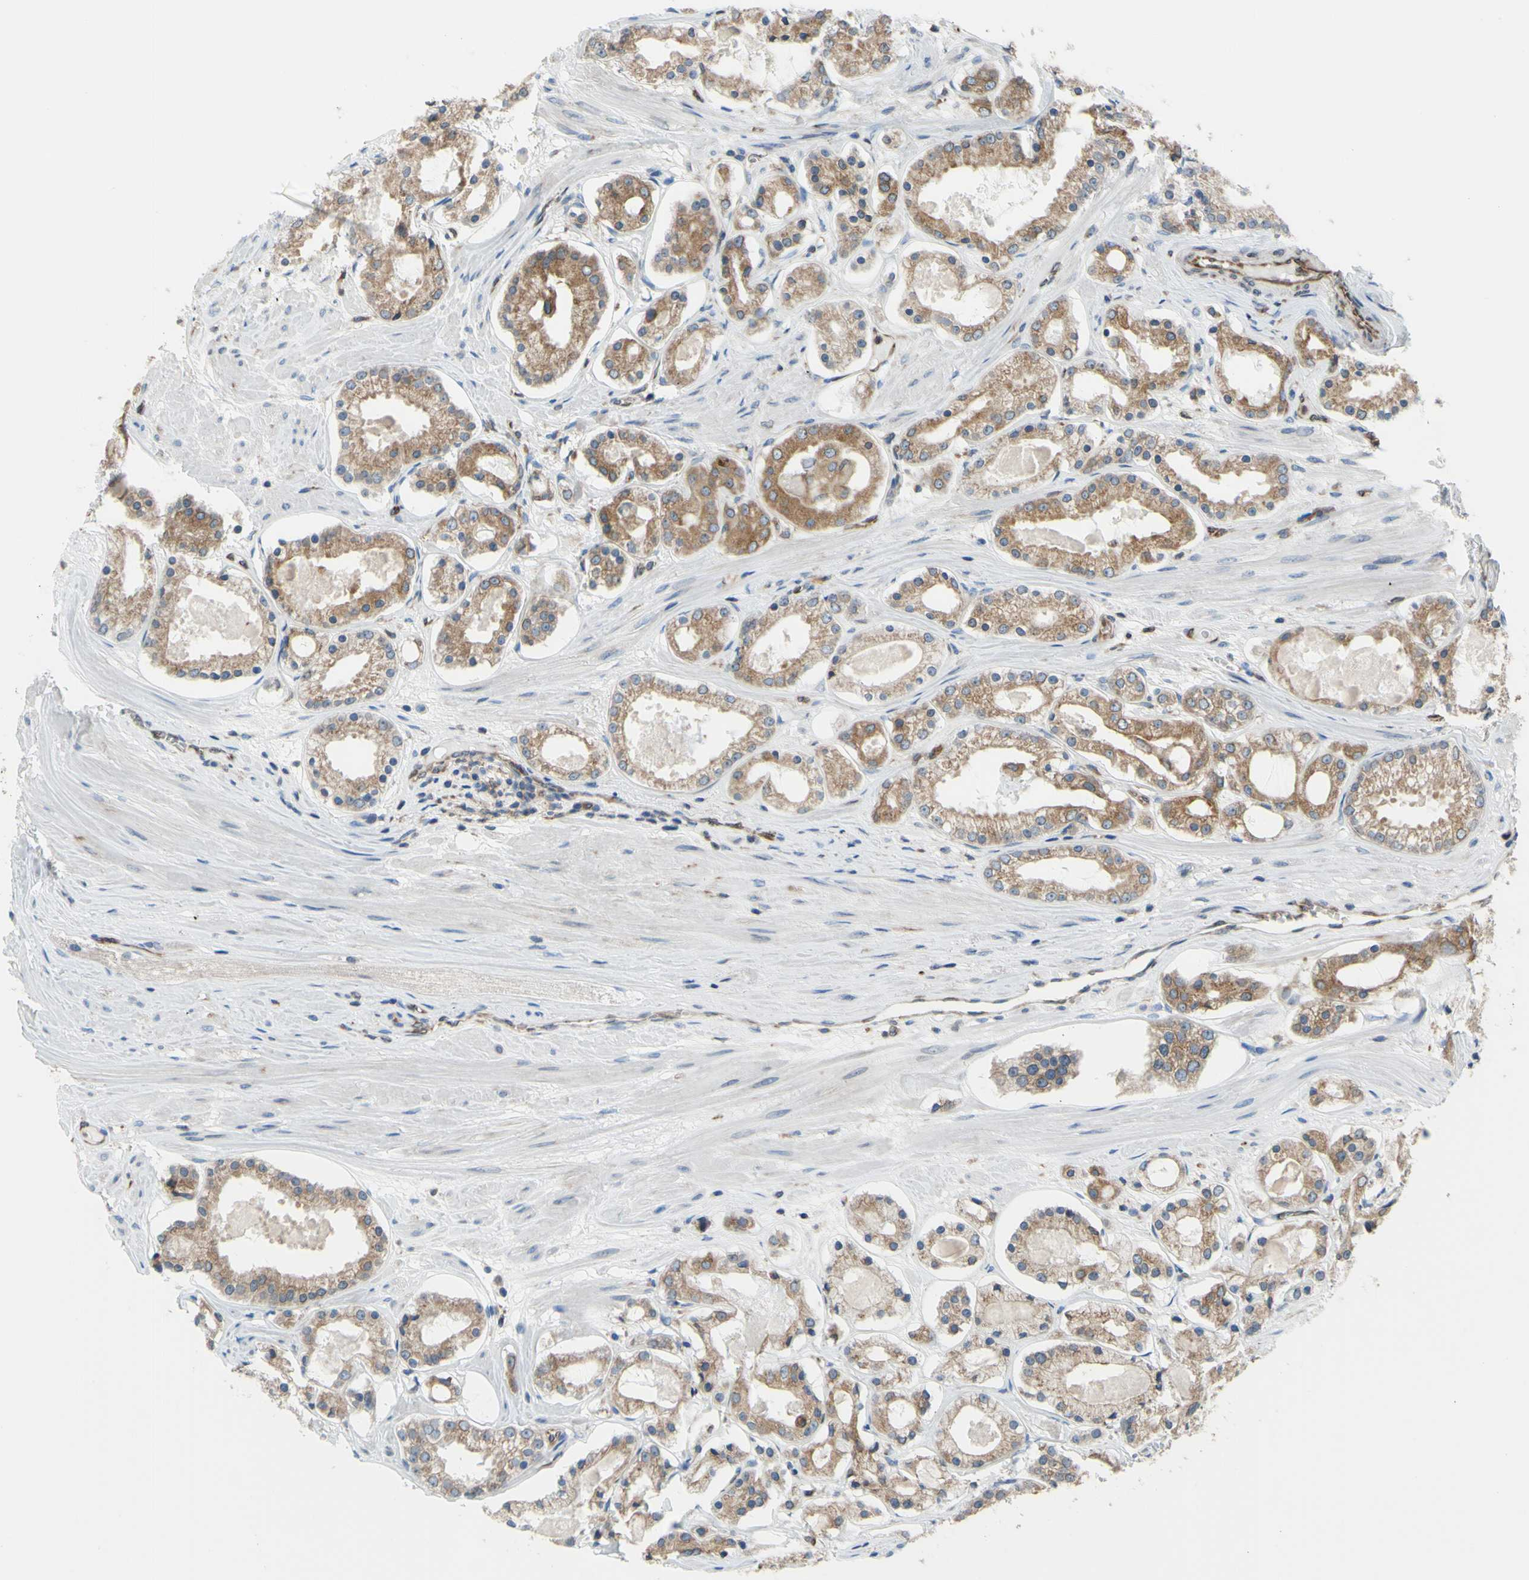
{"staining": {"intensity": "moderate", "quantity": ">75%", "location": "cytoplasmic/membranous"}, "tissue": "prostate cancer", "cell_type": "Tumor cells", "image_type": "cancer", "snomed": [{"axis": "morphology", "description": "Adenocarcinoma, High grade"}, {"axis": "topography", "description": "Prostate"}], "caption": "Human prostate adenocarcinoma (high-grade) stained with a protein marker shows moderate staining in tumor cells.", "gene": "MGST2", "patient": {"sex": "male", "age": 66}}